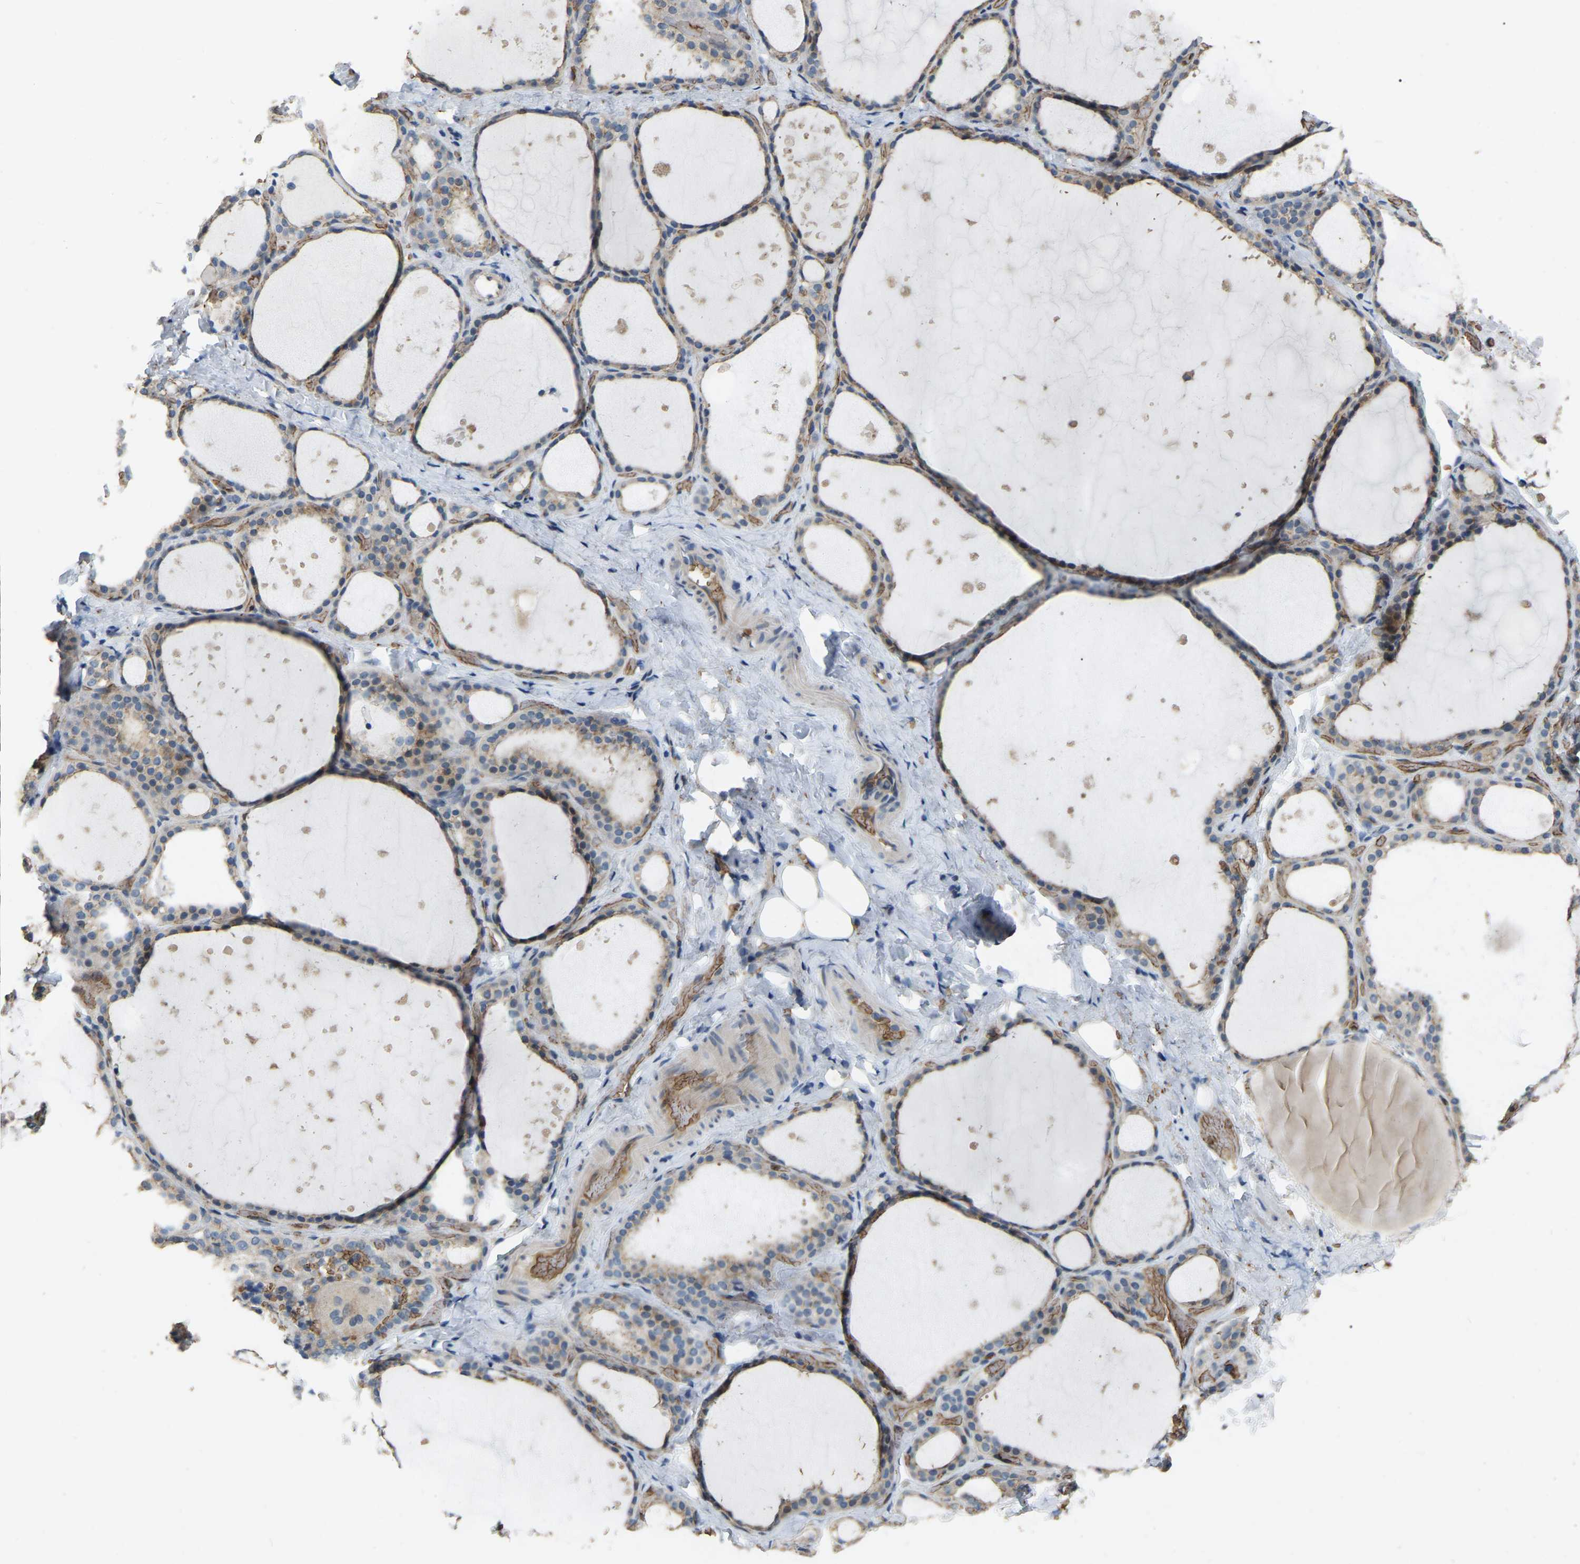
{"staining": {"intensity": "weak", "quantity": ">75%", "location": "cytoplasmic/membranous"}, "tissue": "thyroid gland", "cell_type": "Glandular cells", "image_type": "normal", "snomed": [{"axis": "morphology", "description": "Normal tissue, NOS"}, {"axis": "topography", "description": "Thyroid gland"}], "caption": "Thyroid gland stained for a protein (brown) reveals weak cytoplasmic/membranous positive positivity in approximately >75% of glandular cells.", "gene": "CFAP298", "patient": {"sex": "female", "age": 44}}